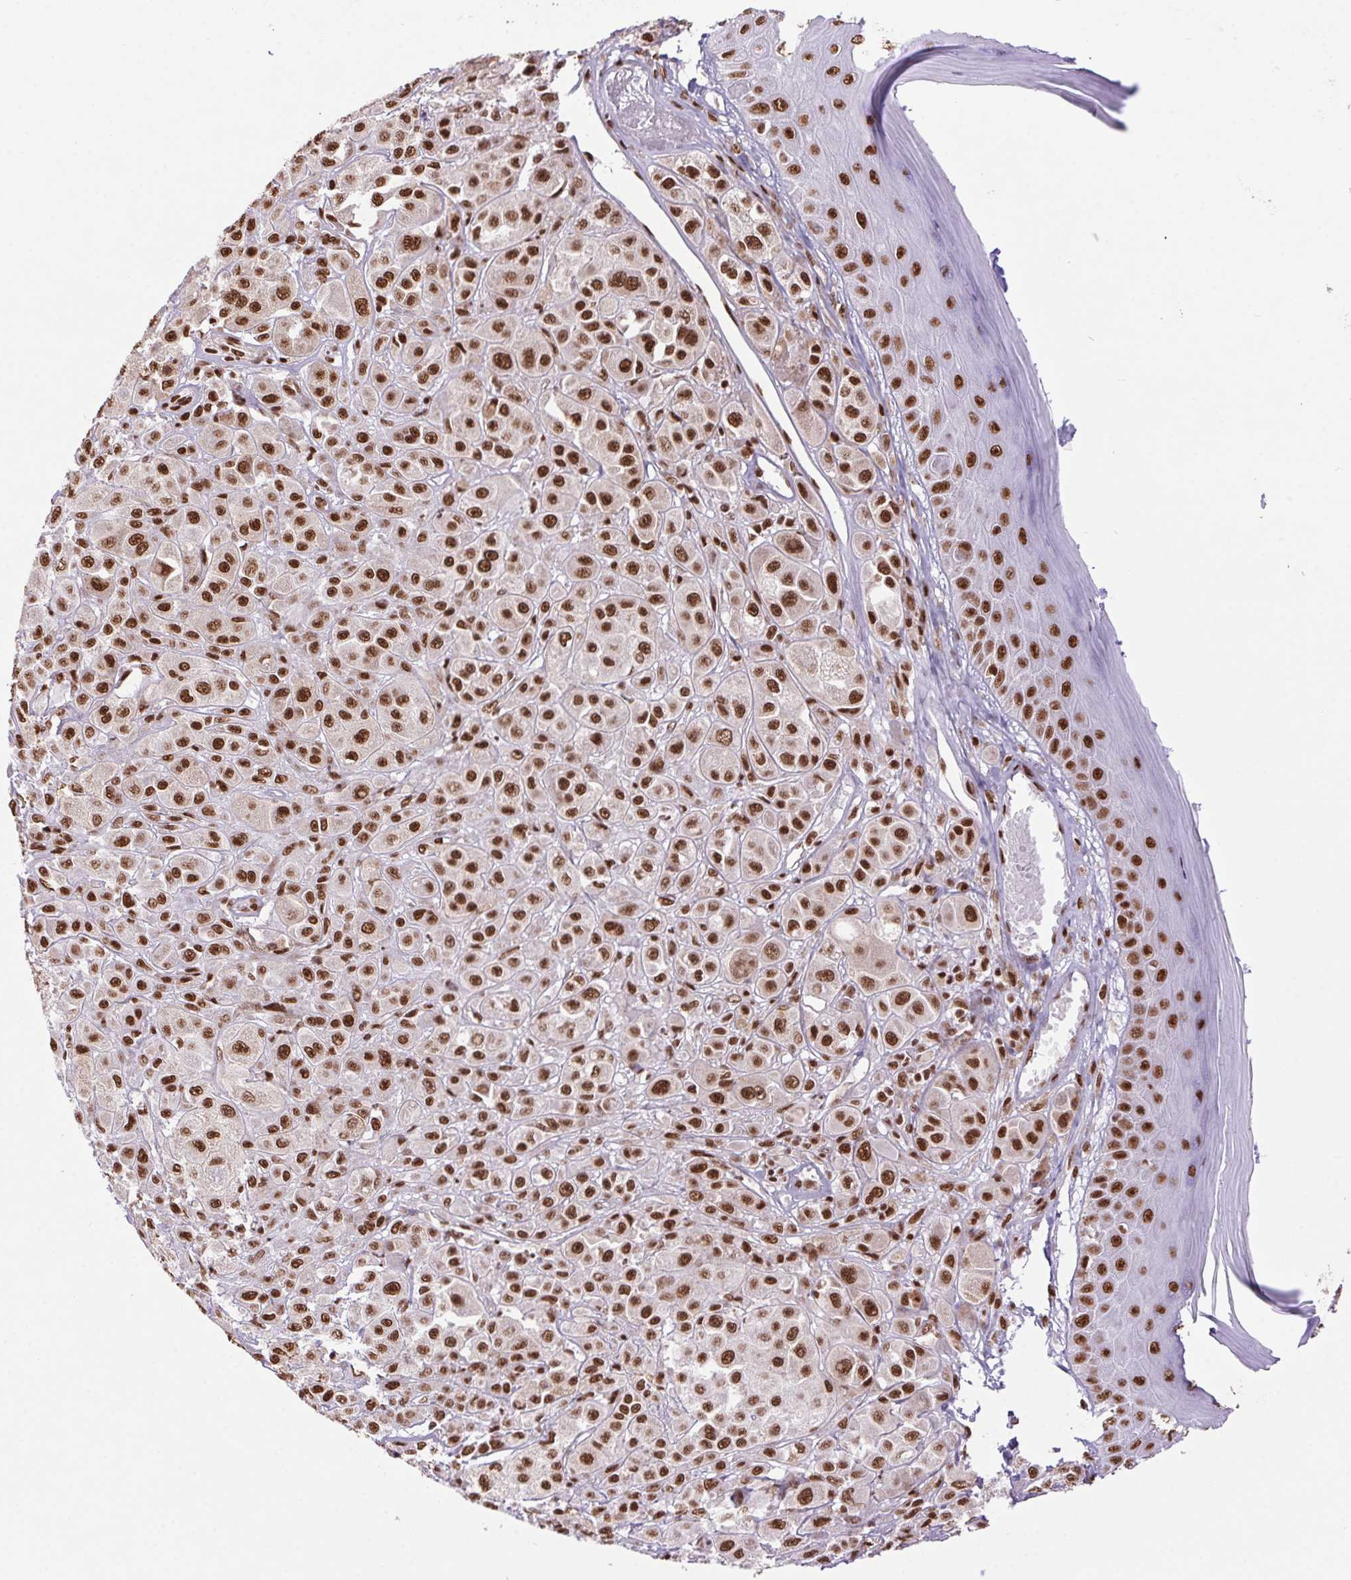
{"staining": {"intensity": "strong", "quantity": ">75%", "location": "nuclear"}, "tissue": "melanoma", "cell_type": "Tumor cells", "image_type": "cancer", "snomed": [{"axis": "morphology", "description": "Malignant melanoma, NOS"}, {"axis": "topography", "description": "Skin"}], "caption": "Strong nuclear protein expression is present in approximately >75% of tumor cells in malignant melanoma.", "gene": "ZNF207", "patient": {"sex": "male", "age": 67}}